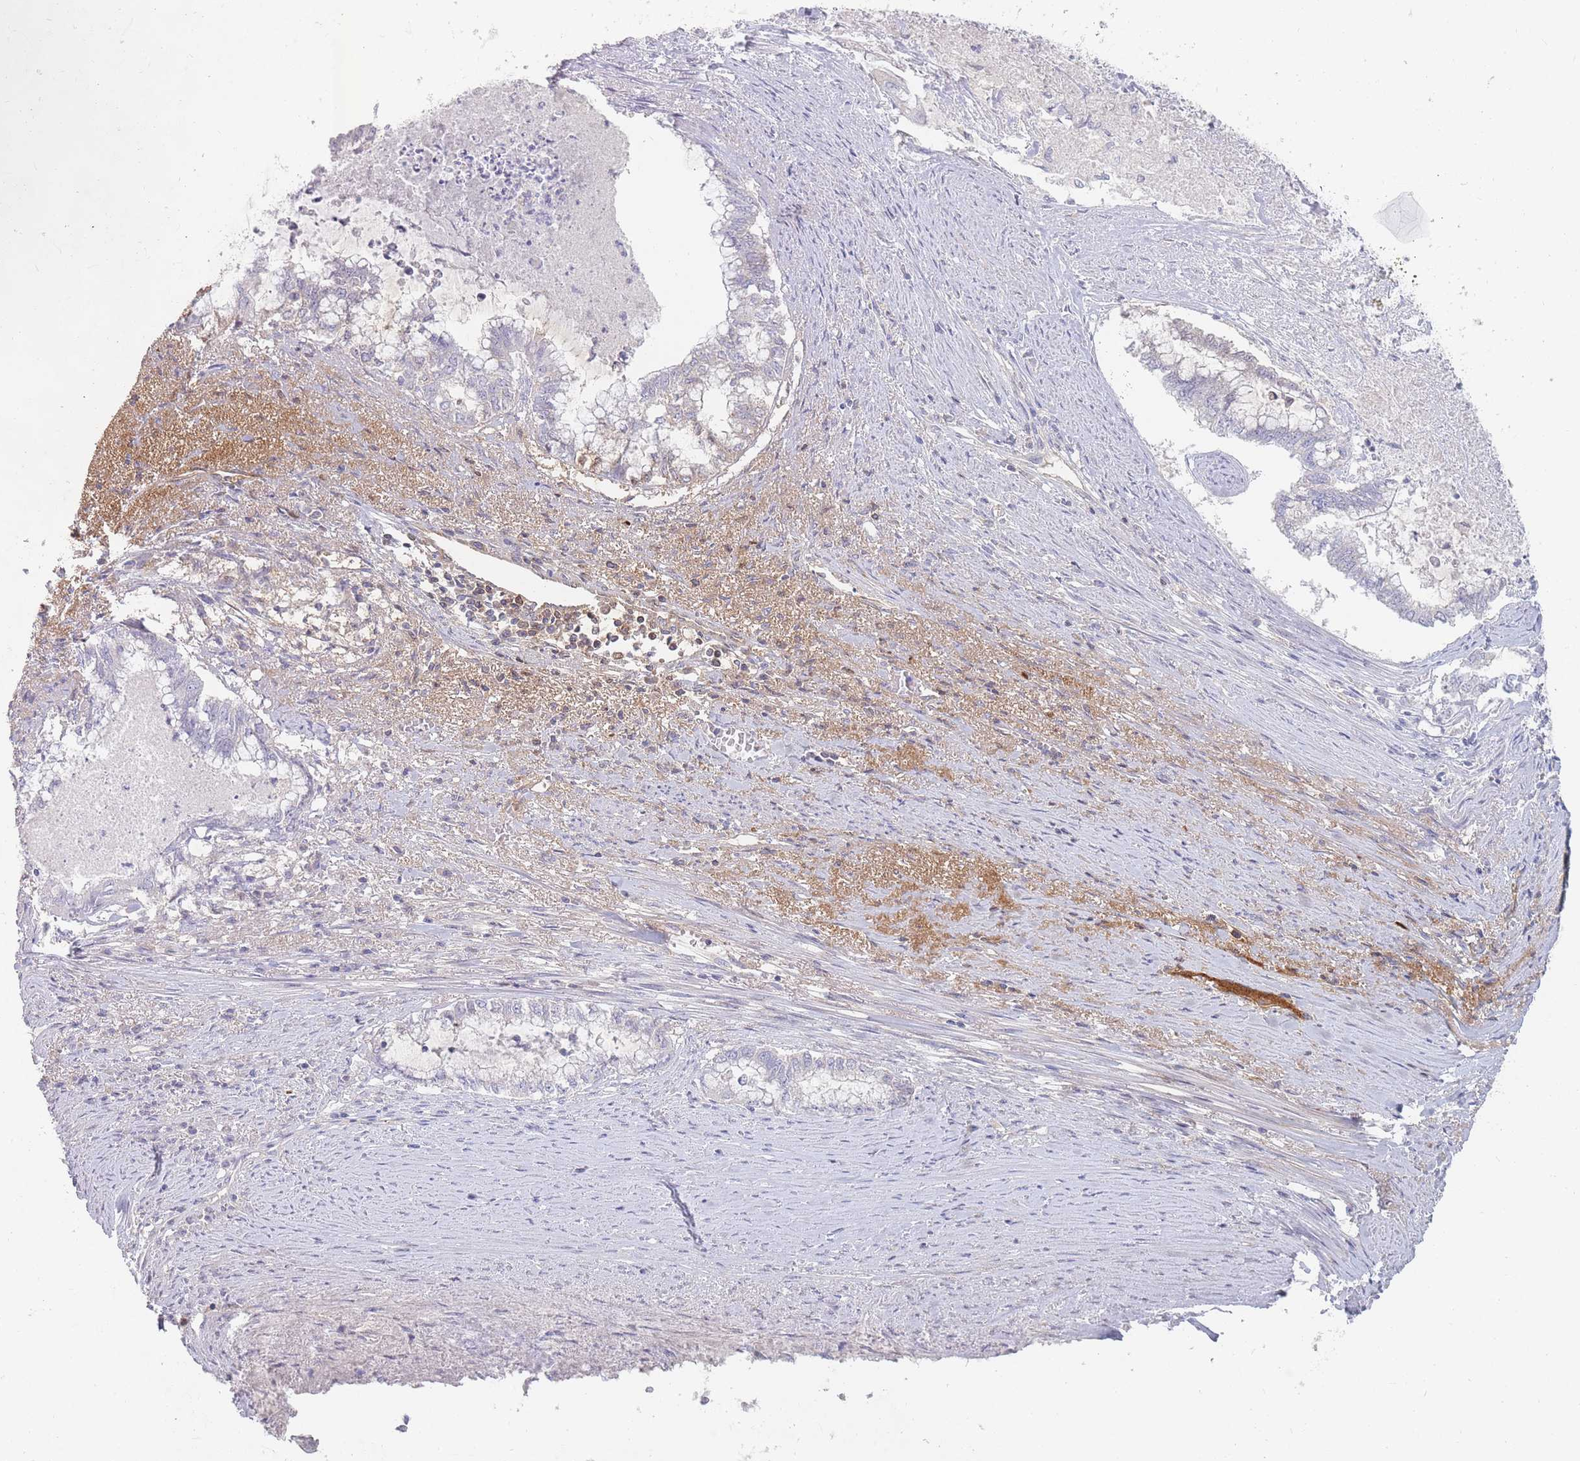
{"staining": {"intensity": "negative", "quantity": "none", "location": "none"}, "tissue": "endometrial cancer", "cell_type": "Tumor cells", "image_type": "cancer", "snomed": [{"axis": "morphology", "description": "Adenocarcinoma, NOS"}, {"axis": "topography", "description": "Endometrium"}], "caption": "Endometrial cancer was stained to show a protein in brown. There is no significant staining in tumor cells.", "gene": "PRG4", "patient": {"sex": "female", "age": 79}}